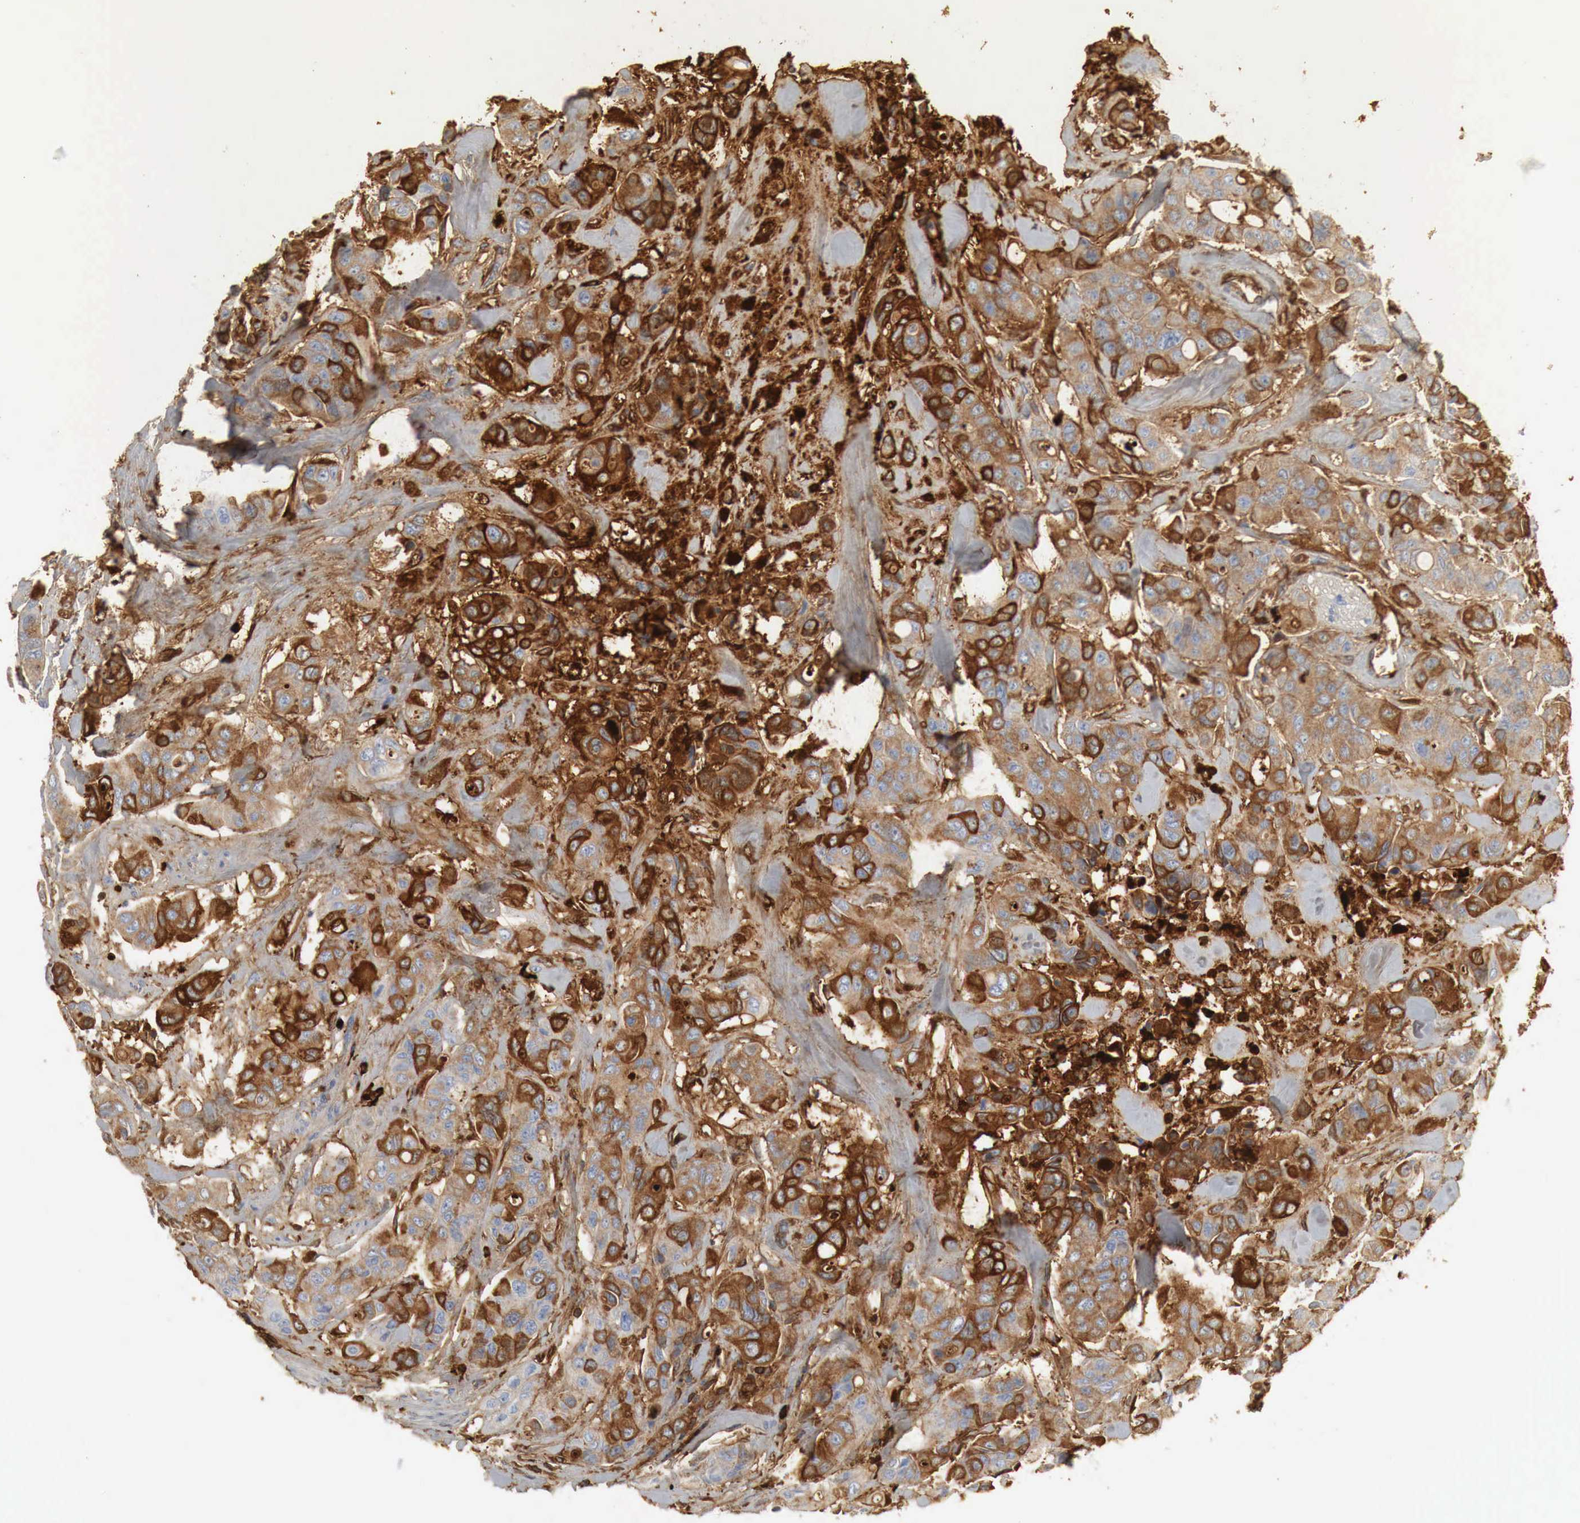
{"staining": {"intensity": "strong", "quantity": "25%-75%", "location": "cytoplasmic/membranous"}, "tissue": "colorectal cancer", "cell_type": "Tumor cells", "image_type": "cancer", "snomed": [{"axis": "morphology", "description": "Adenocarcinoma, NOS"}, {"axis": "topography", "description": "Colon"}], "caption": "This image shows IHC staining of human colorectal adenocarcinoma, with high strong cytoplasmic/membranous expression in approximately 25%-75% of tumor cells.", "gene": "IGLC3", "patient": {"sex": "female", "age": 70}}